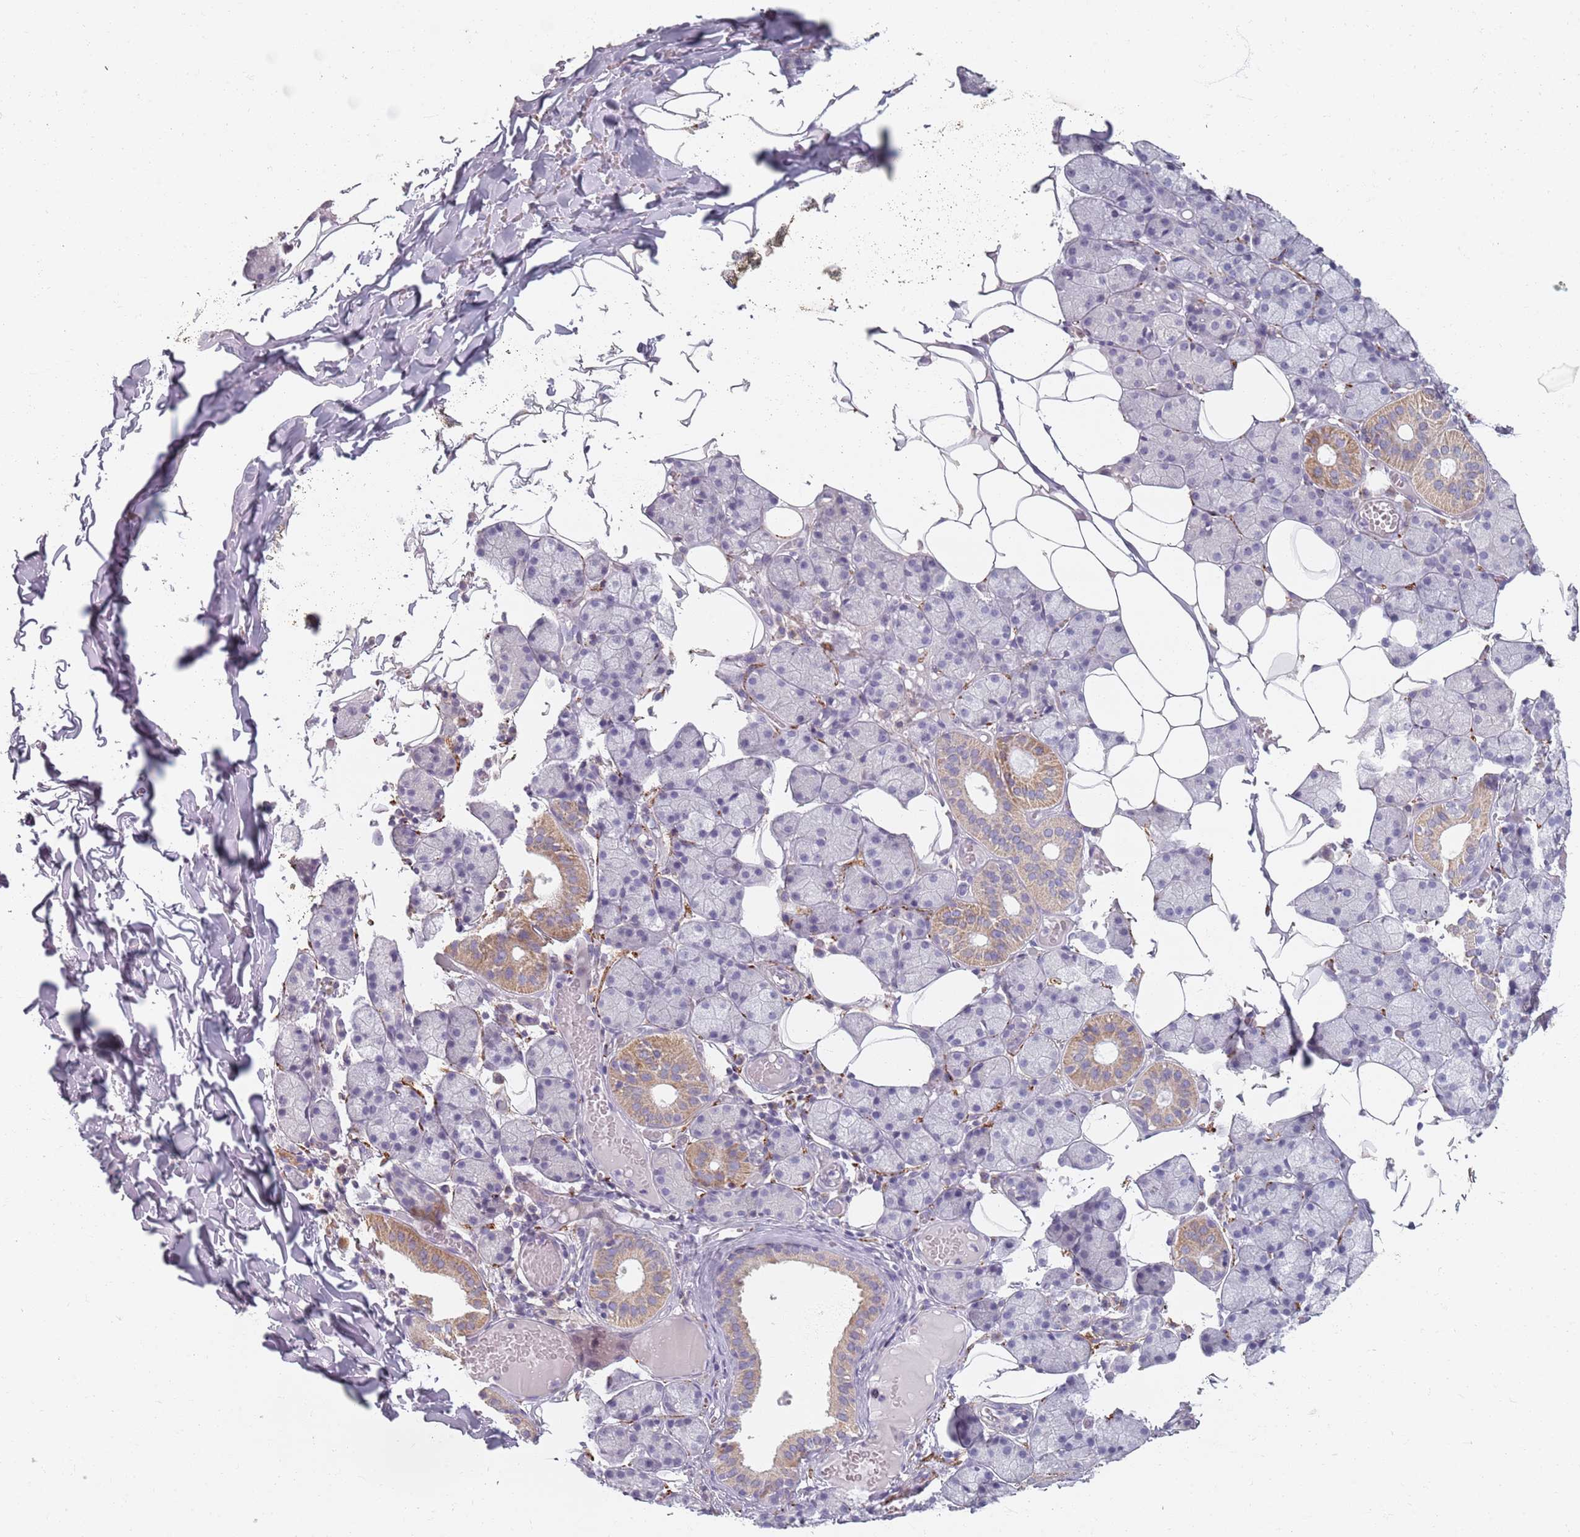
{"staining": {"intensity": "moderate", "quantity": "<25%", "location": "cytoplasmic/membranous"}, "tissue": "salivary gland", "cell_type": "Glandular cells", "image_type": "normal", "snomed": [{"axis": "morphology", "description": "Normal tissue, NOS"}, {"axis": "topography", "description": "Salivary gland"}], "caption": "Immunohistochemical staining of unremarkable human salivary gland displays moderate cytoplasmic/membranous protein staining in approximately <25% of glandular cells.", "gene": "SYNGR3", "patient": {"sex": "female", "age": 33}}